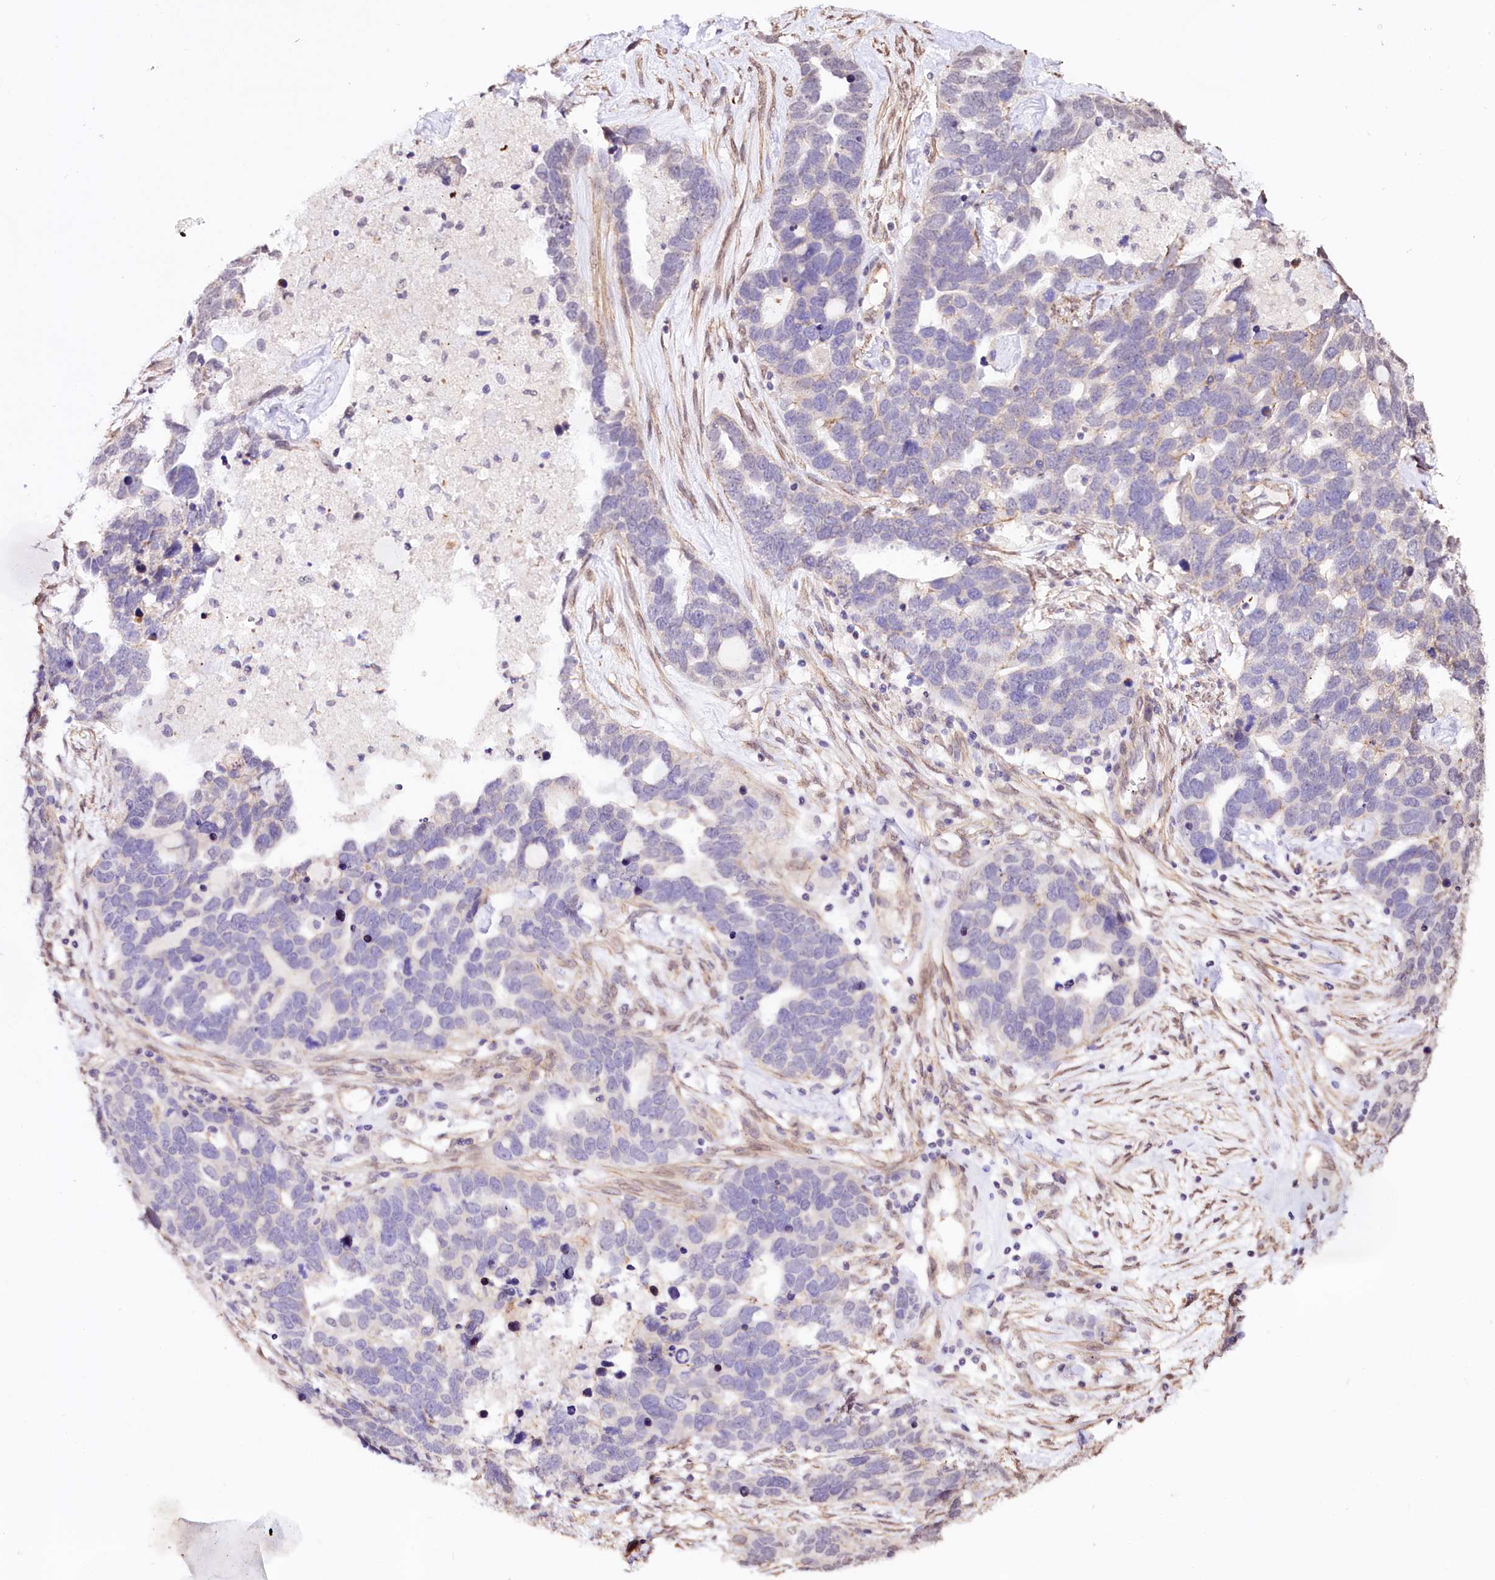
{"staining": {"intensity": "negative", "quantity": "none", "location": "none"}, "tissue": "ovarian cancer", "cell_type": "Tumor cells", "image_type": "cancer", "snomed": [{"axis": "morphology", "description": "Cystadenocarcinoma, serous, NOS"}, {"axis": "topography", "description": "Ovary"}], "caption": "An IHC histopathology image of ovarian cancer is shown. There is no staining in tumor cells of ovarian cancer.", "gene": "ST7", "patient": {"sex": "female", "age": 54}}